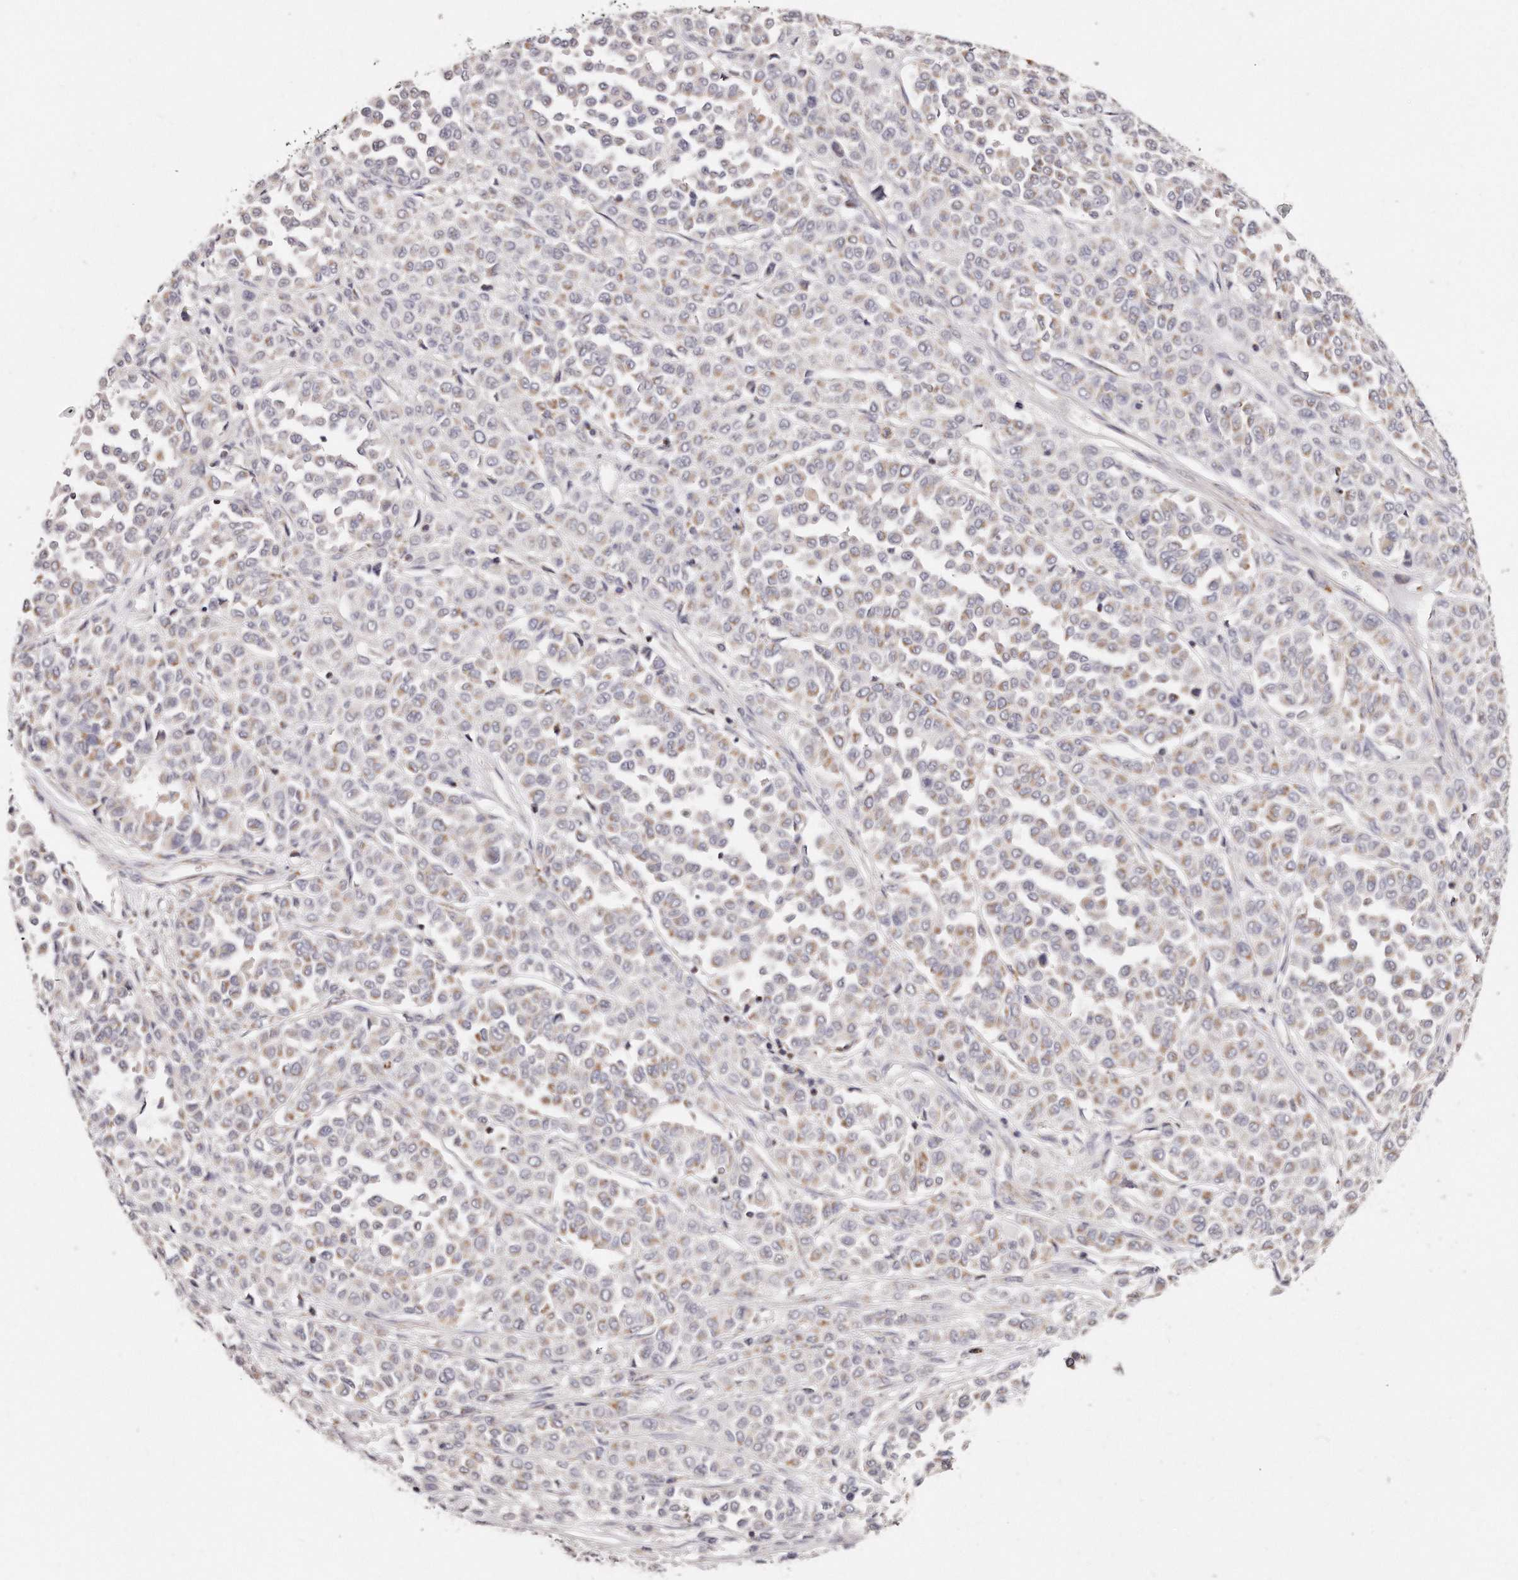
{"staining": {"intensity": "weak", "quantity": "25%-75%", "location": "cytoplasmic/membranous"}, "tissue": "melanoma", "cell_type": "Tumor cells", "image_type": "cancer", "snomed": [{"axis": "morphology", "description": "Malignant melanoma, Metastatic site"}, {"axis": "topography", "description": "Pancreas"}], "caption": "Immunohistochemistry micrograph of neoplastic tissue: malignant melanoma (metastatic site) stained using IHC exhibits low levels of weak protein expression localized specifically in the cytoplasmic/membranous of tumor cells, appearing as a cytoplasmic/membranous brown color.", "gene": "RTKN", "patient": {"sex": "female", "age": 30}}